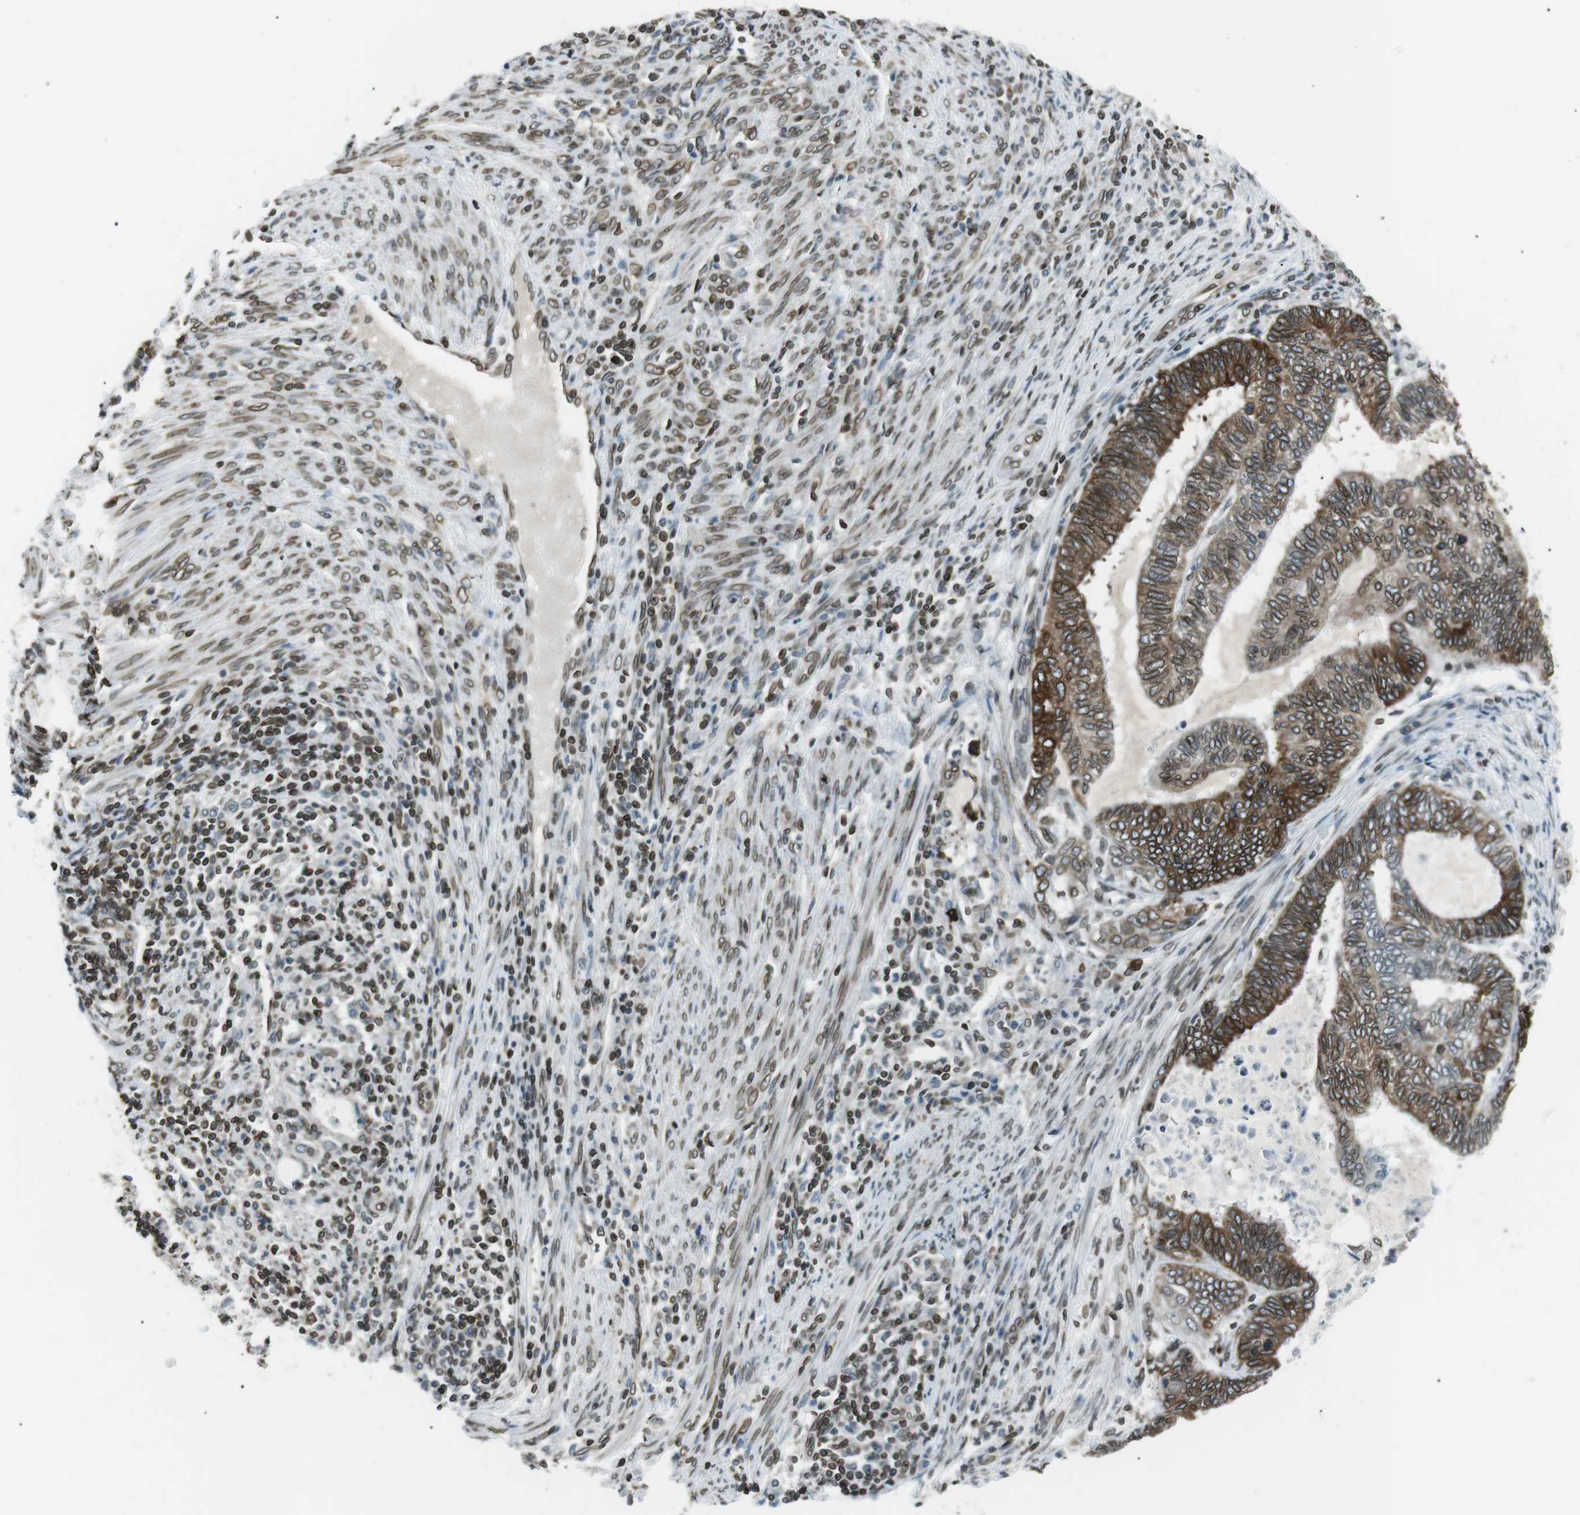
{"staining": {"intensity": "moderate", "quantity": ">75%", "location": "cytoplasmic/membranous,nuclear"}, "tissue": "endometrial cancer", "cell_type": "Tumor cells", "image_type": "cancer", "snomed": [{"axis": "morphology", "description": "Adenocarcinoma, NOS"}, {"axis": "topography", "description": "Uterus"}, {"axis": "topography", "description": "Endometrium"}], "caption": "Human endometrial cancer stained with a brown dye displays moderate cytoplasmic/membranous and nuclear positive staining in about >75% of tumor cells.", "gene": "TMX4", "patient": {"sex": "female", "age": 70}}